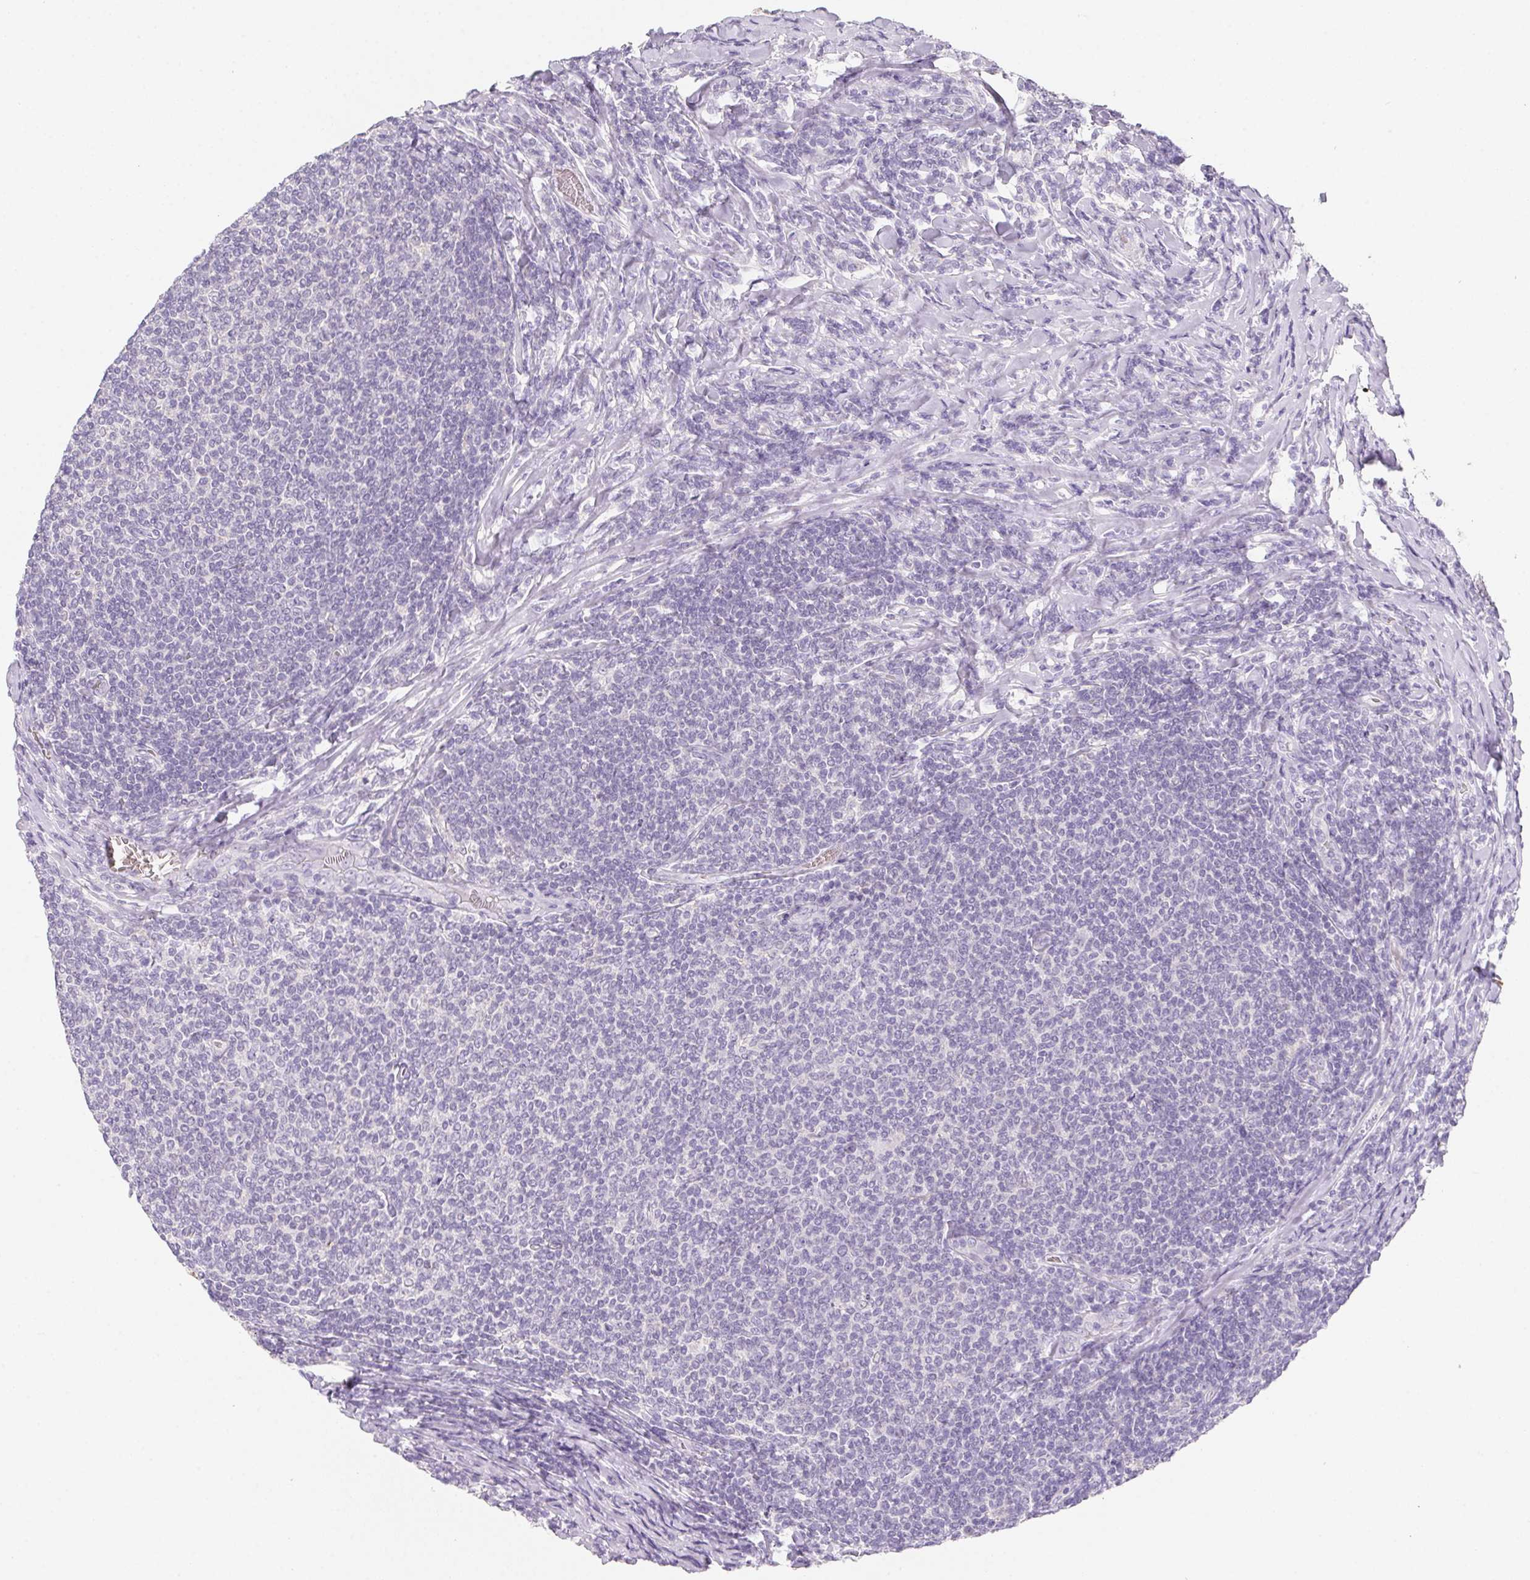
{"staining": {"intensity": "negative", "quantity": "none", "location": "none"}, "tissue": "lymphoma", "cell_type": "Tumor cells", "image_type": "cancer", "snomed": [{"axis": "morphology", "description": "Malignant lymphoma, non-Hodgkin's type, Low grade"}, {"axis": "topography", "description": "Lymph node"}], "caption": "A high-resolution histopathology image shows immunohistochemistry staining of lymphoma, which displays no significant staining in tumor cells.", "gene": "DCD", "patient": {"sex": "male", "age": 52}}